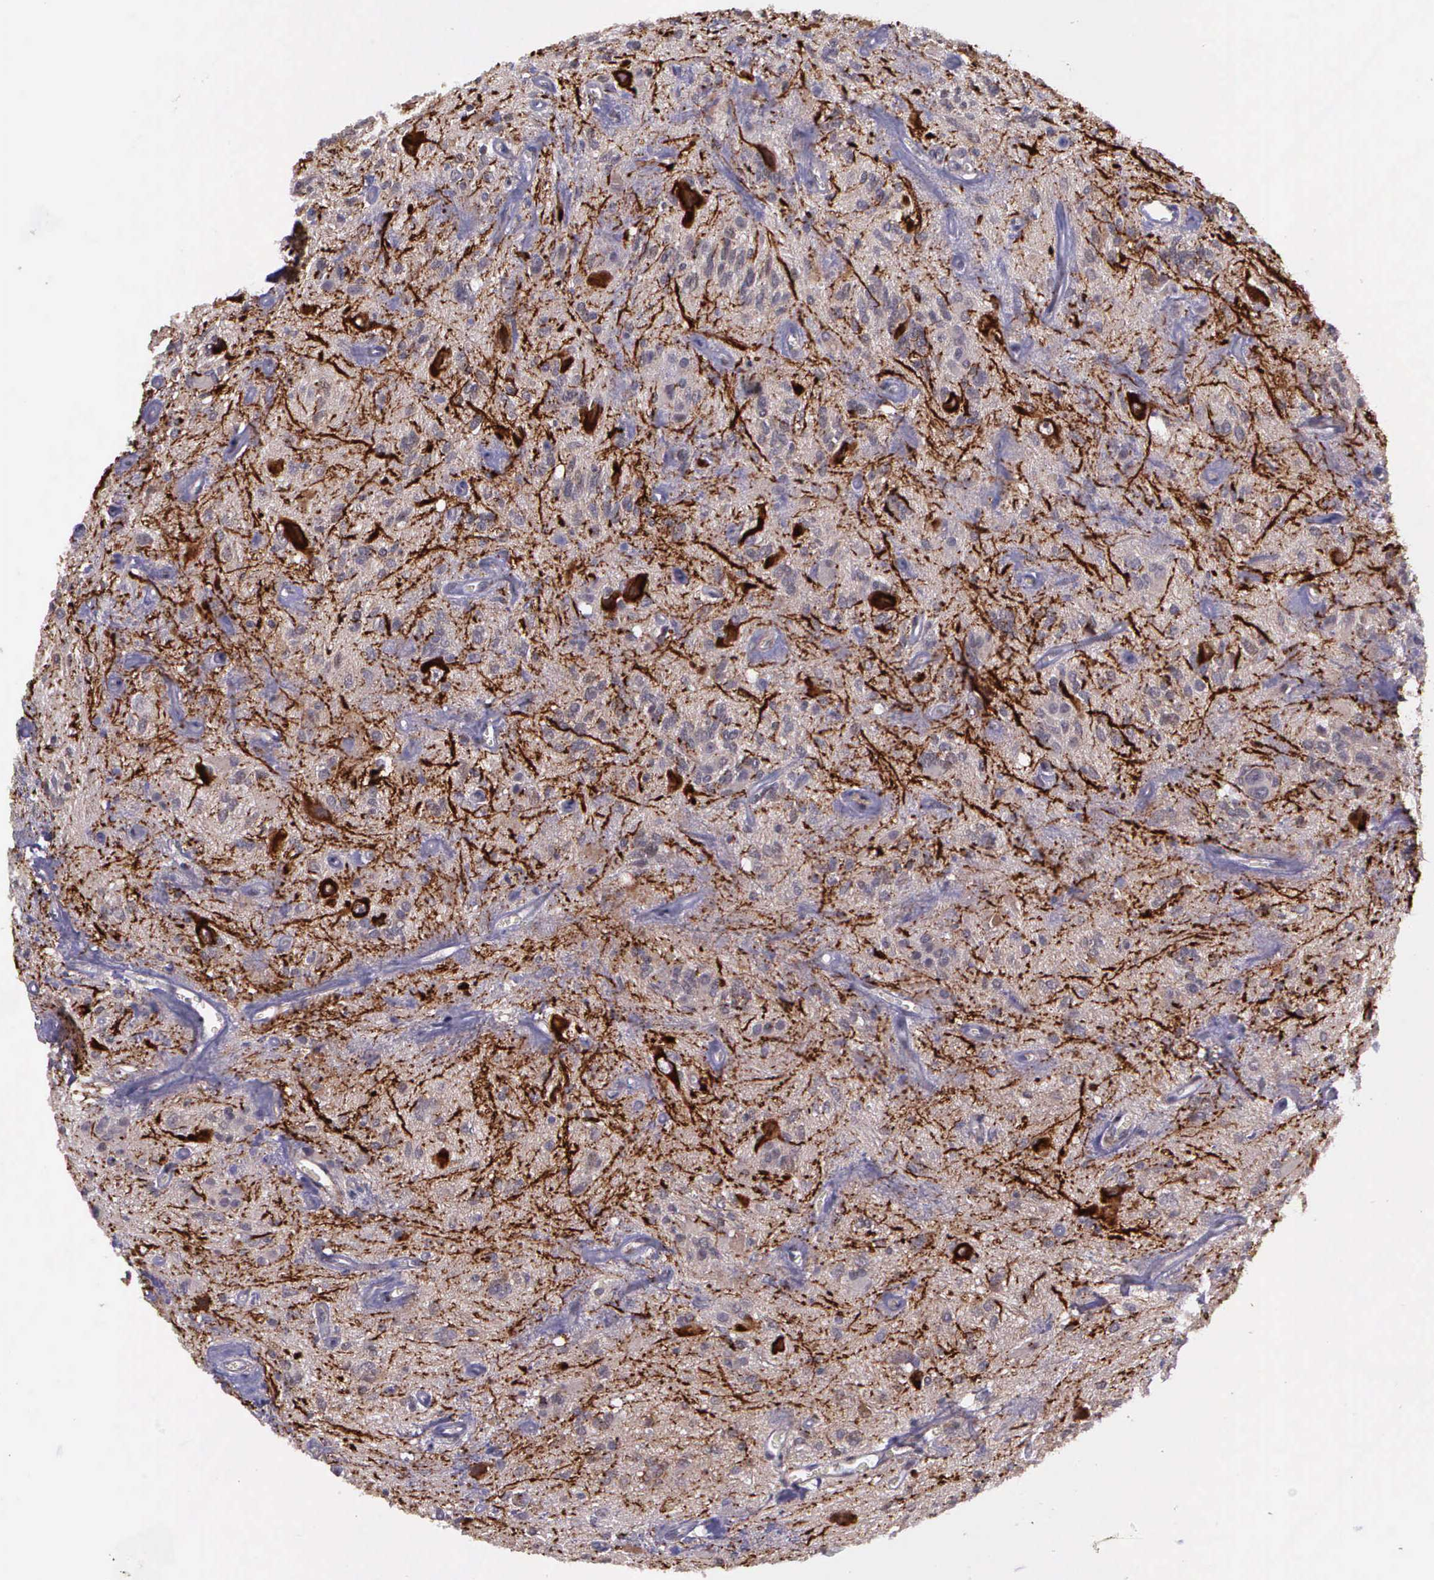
{"staining": {"intensity": "strong", "quantity": "25%-75%", "location": "cytoplasmic/membranous,nuclear"}, "tissue": "glioma", "cell_type": "Tumor cells", "image_type": "cancer", "snomed": [{"axis": "morphology", "description": "Glioma, malignant, Low grade"}, {"axis": "topography", "description": "Brain"}], "caption": "About 25%-75% of tumor cells in human malignant glioma (low-grade) reveal strong cytoplasmic/membranous and nuclear protein staining as visualized by brown immunohistochemical staining.", "gene": "PRICKLE3", "patient": {"sex": "female", "age": 15}}